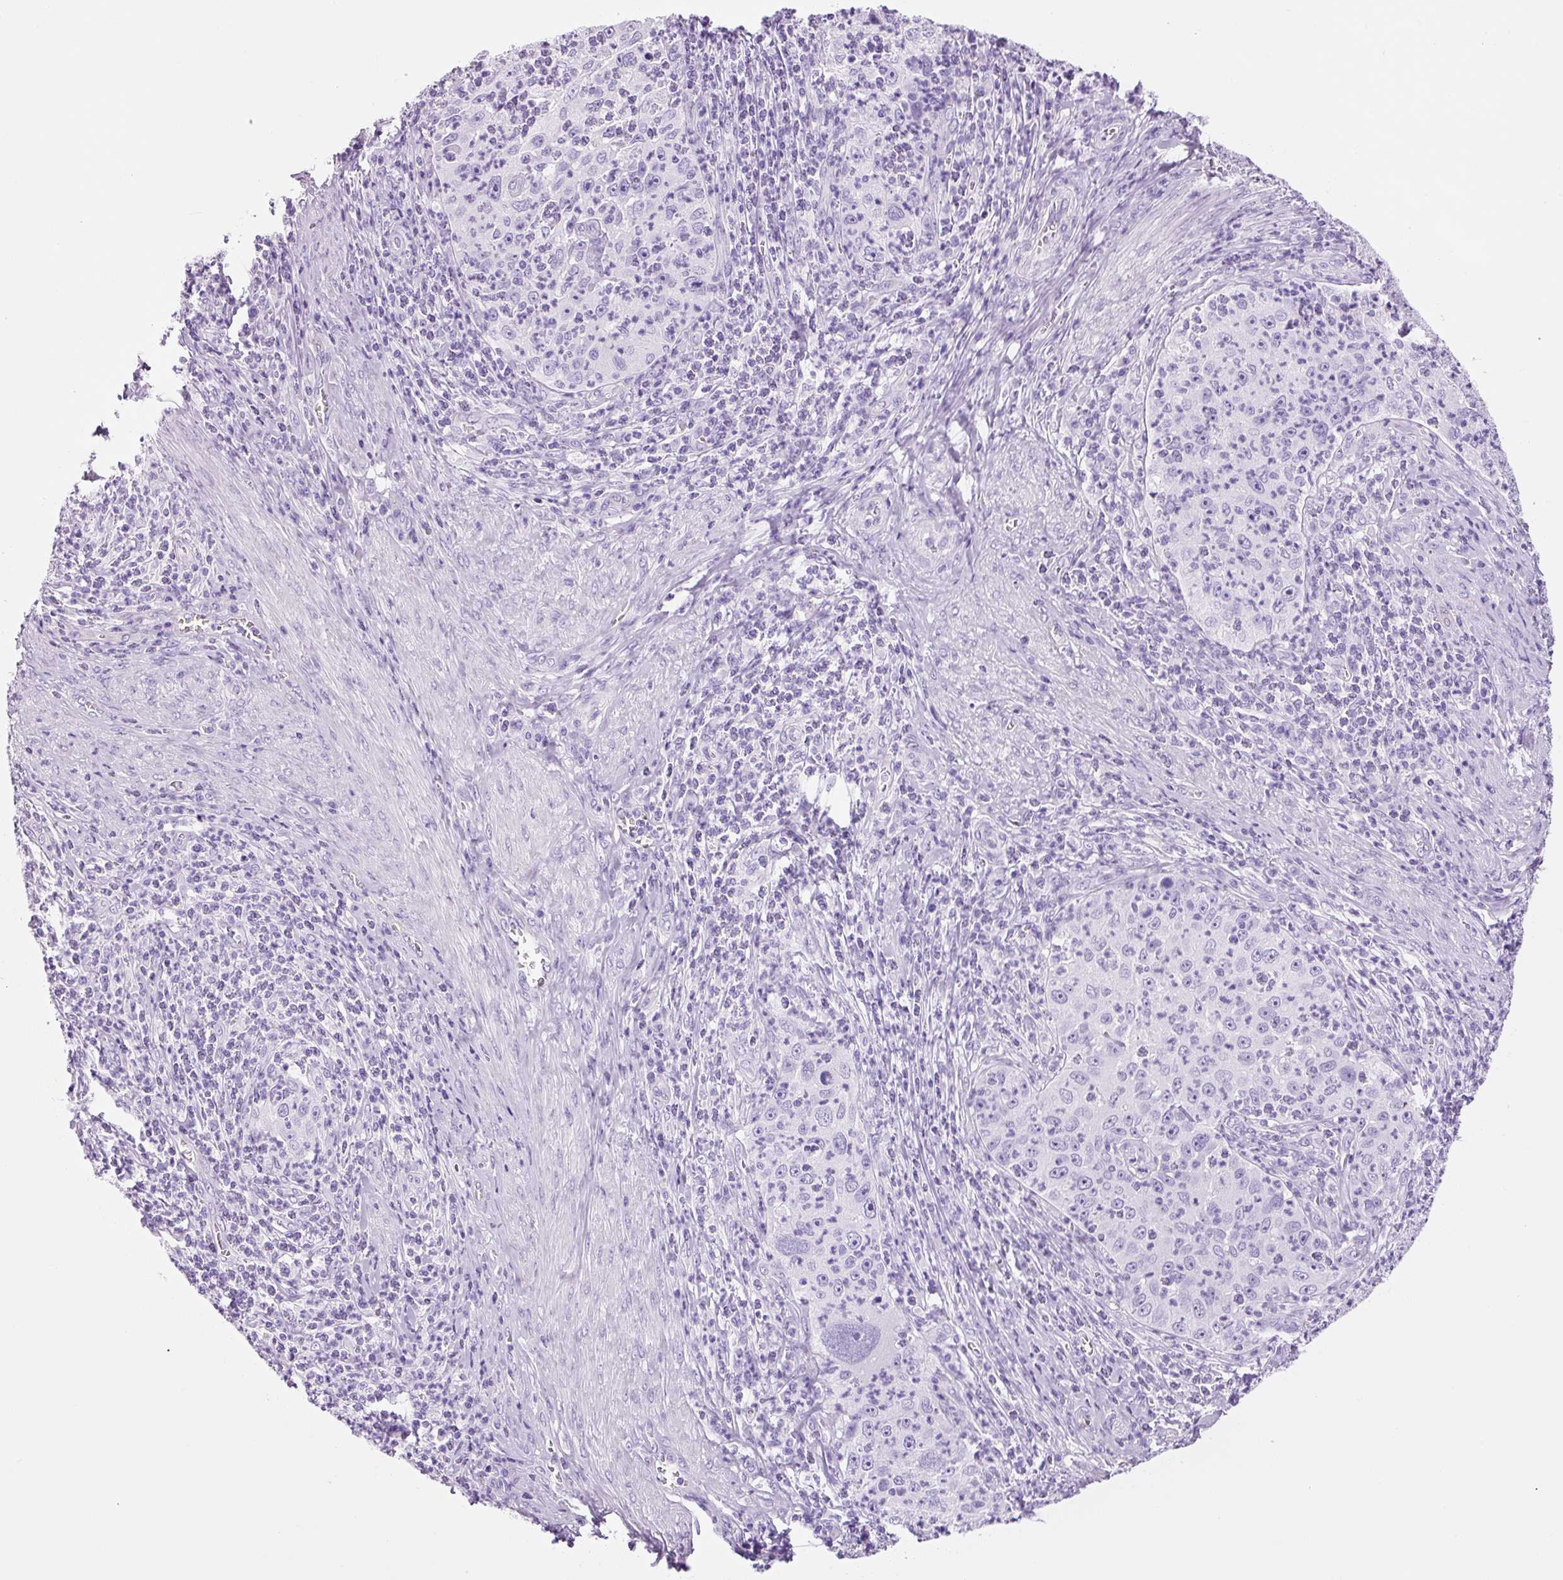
{"staining": {"intensity": "negative", "quantity": "none", "location": "none"}, "tissue": "cervical cancer", "cell_type": "Tumor cells", "image_type": "cancer", "snomed": [{"axis": "morphology", "description": "Squamous cell carcinoma, NOS"}, {"axis": "topography", "description": "Cervix"}], "caption": "Squamous cell carcinoma (cervical) was stained to show a protein in brown. There is no significant staining in tumor cells.", "gene": "ADSS1", "patient": {"sex": "female", "age": 30}}